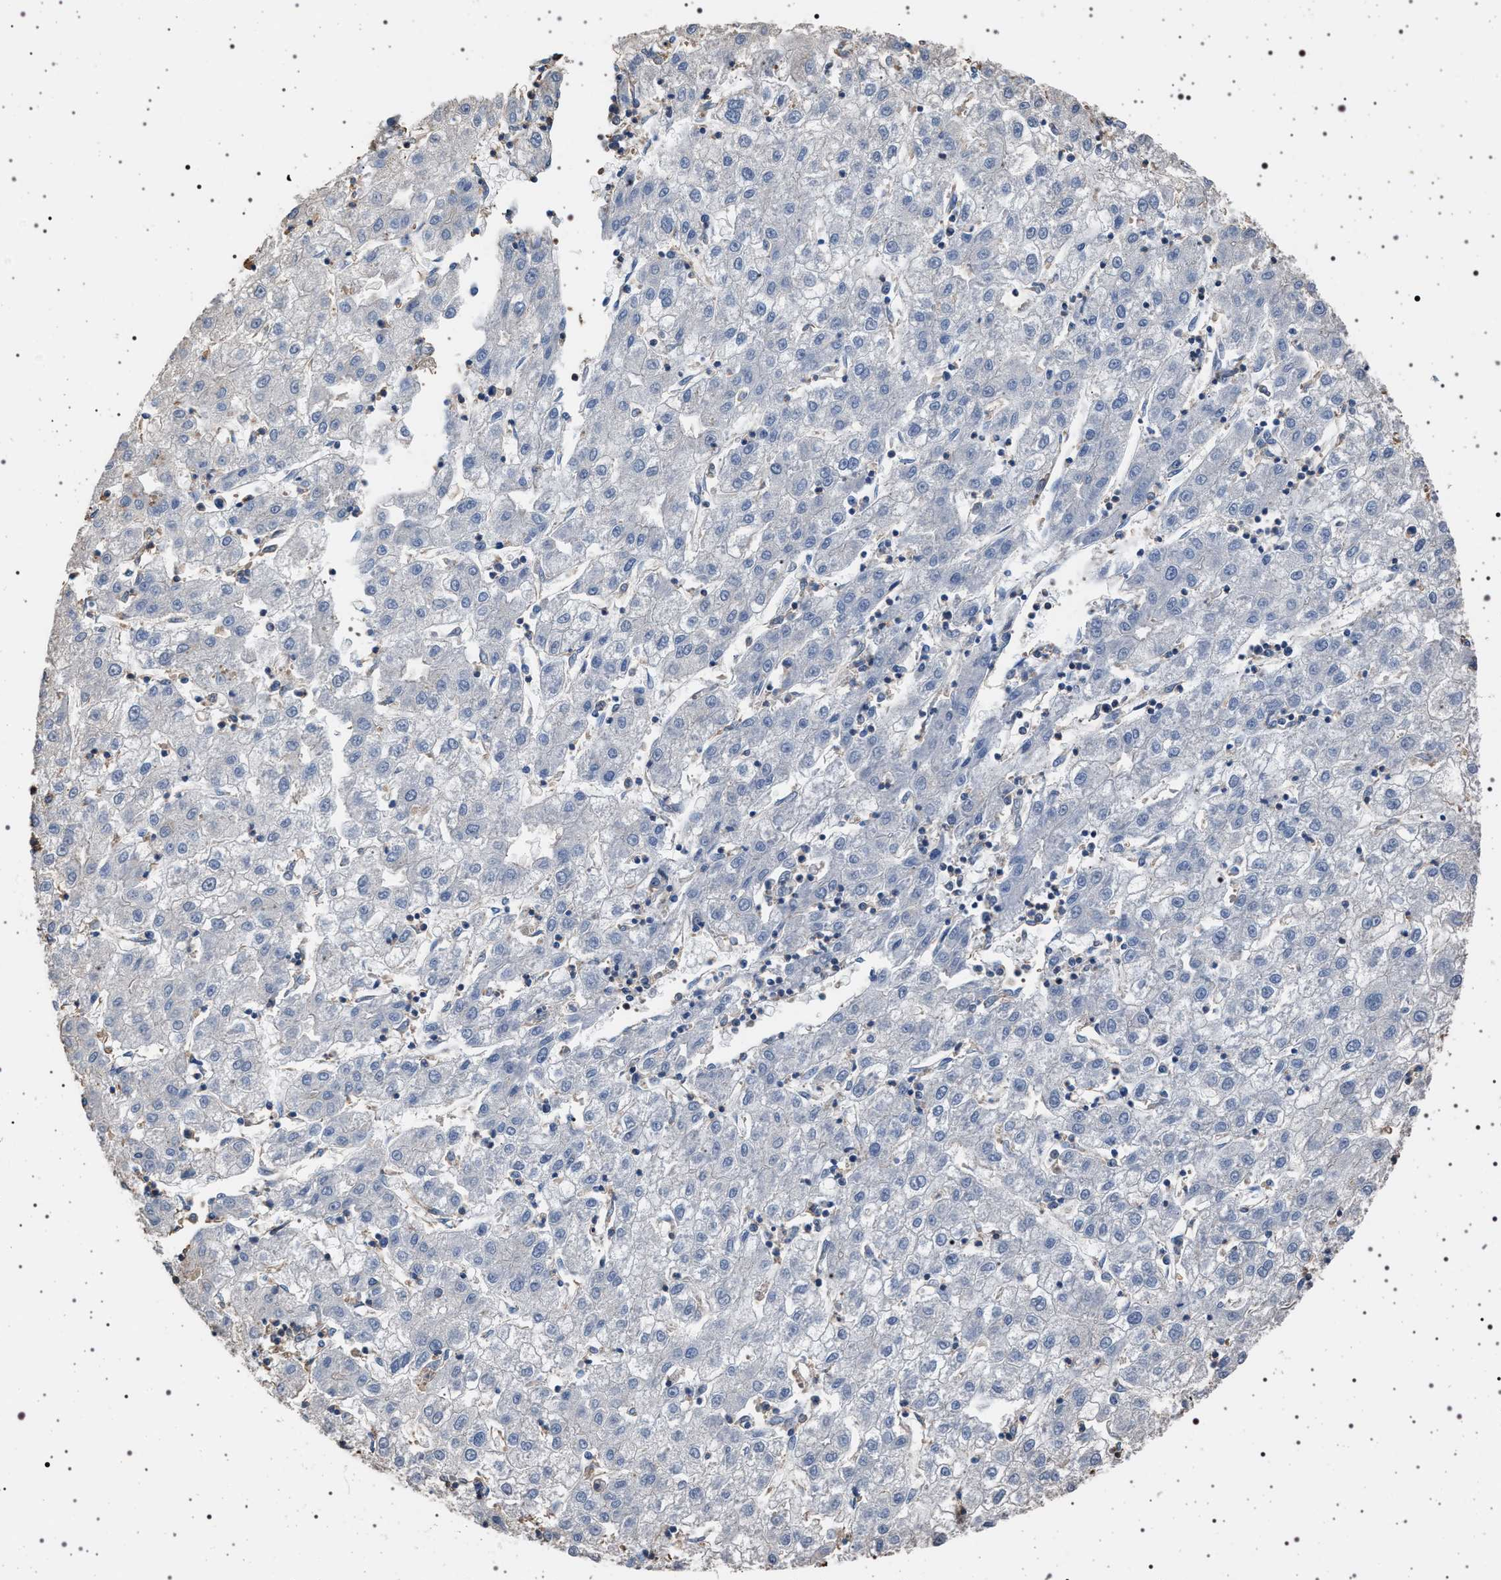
{"staining": {"intensity": "negative", "quantity": "none", "location": "none"}, "tissue": "liver cancer", "cell_type": "Tumor cells", "image_type": "cancer", "snomed": [{"axis": "morphology", "description": "Carcinoma, Hepatocellular, NOS"}, {"axis": "topography", "description": "Liver"}], "caption": "The immunohistochemistry (IHC) micrograph has no significant positivity in tumor cells of liver cancer tissue.", "gene": "SMAP2", "patient": {"sex": "male", "age": 72}}